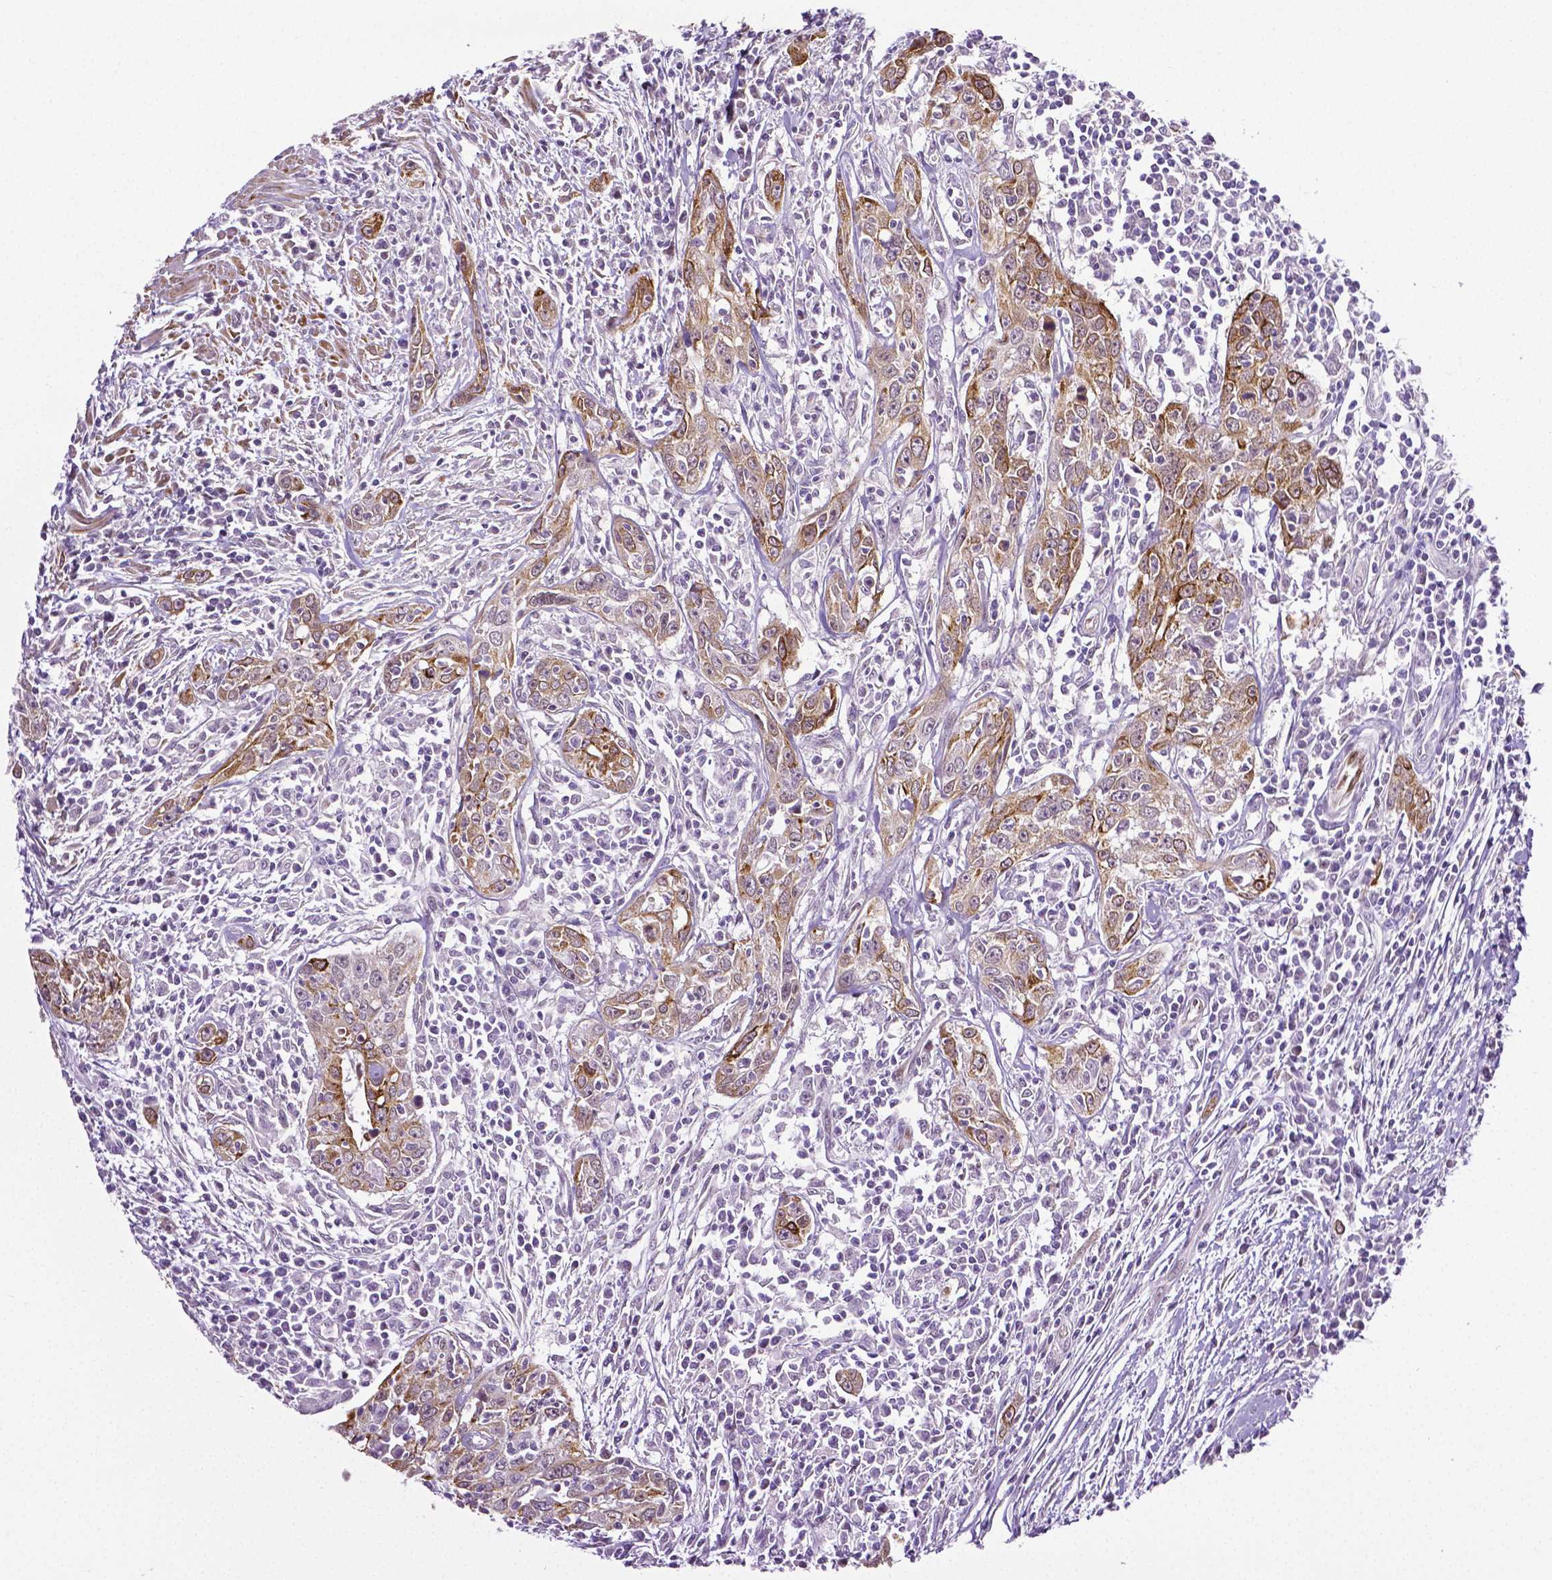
{"staining": {"intensity": "moderate", "quantity": "25%-75%", "location": "cytoplasmic/membranous"}, "tissue": "urothelial cancer", "cell_type": "Tumor cells", "image_type": "cancer", "snomed": [{"axis": "morphology", "description": "Urothelial carcinoma, High grade"}, {"axis": "topography", "description": "Urinary bladder"}], "caption": "IHC (DAB (3,3'-diaminobenzidine)) staining of human urothelial cancer demonstrates moderate cytoplasmic/membranous protein staining in approximately 25%-75% of tumor cells. (IHC, brightfield microscopy, high magnification).", "gene": "PTGER3", "patient": {"sex": "male", "age": 83}}